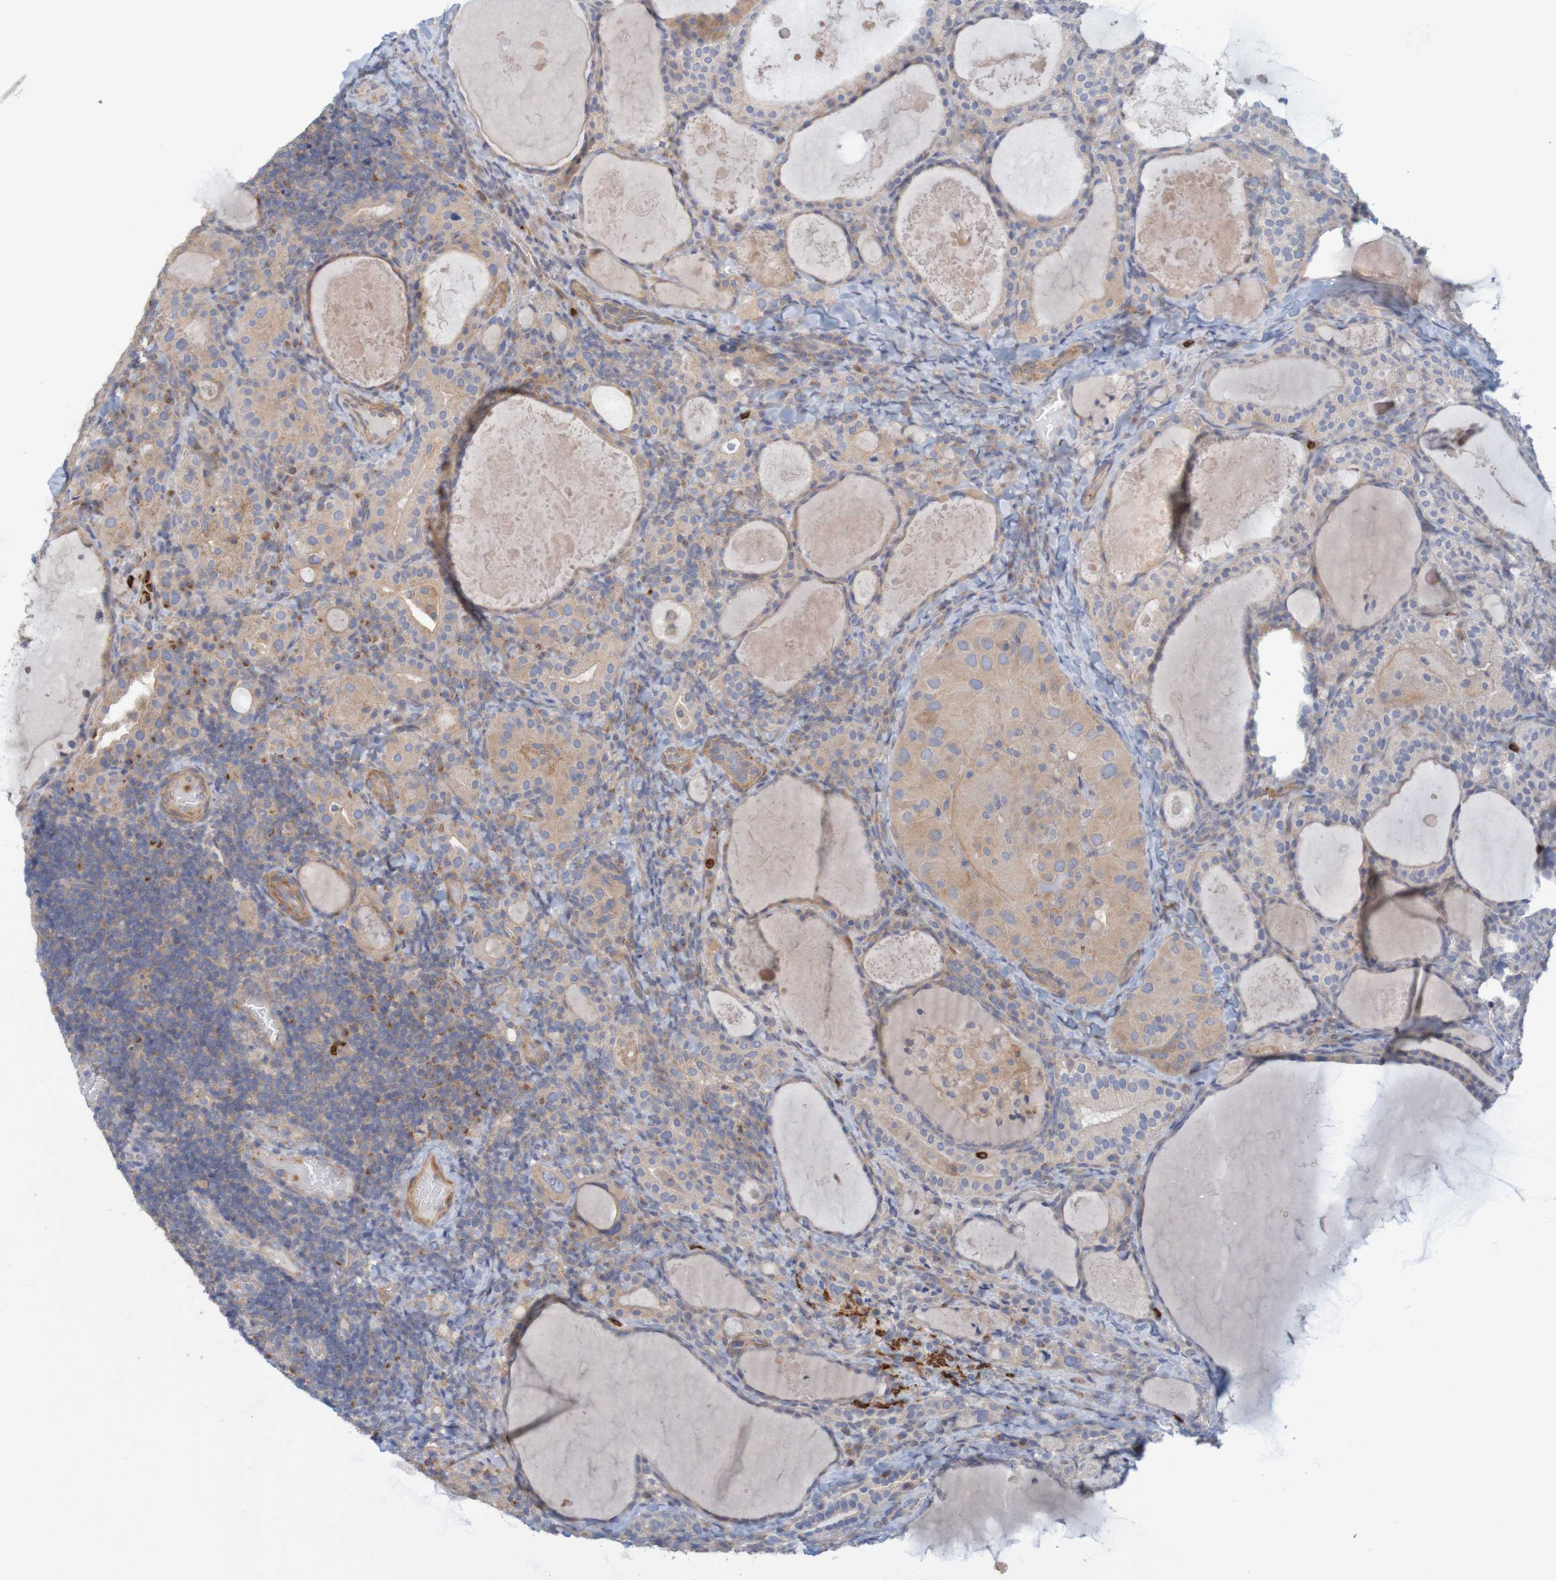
{"staining": {"intensity": "weak", "quantity": ">75%", "location": "cytoplasmic/membranous"}, "tissue": "thyroid cancer", "cell_type": "Tumor cells", "image_type": "cancer", "snomed": [{"axis": "morphology", "description": "Papillary adenocarcinoma, NOS"}, {"axis": "topography", "description": "Thyroid gland"}], "caption": "A photomicrograph showing weak cytoplasmic/membranous staining in about >75% of tumor cells in thyroid cancer (papillary adenocarcinoma), as visualized by brown immunohistochemical staining.", "gene": "KRT23", "patient": {"sex": "female", "age": 42}}